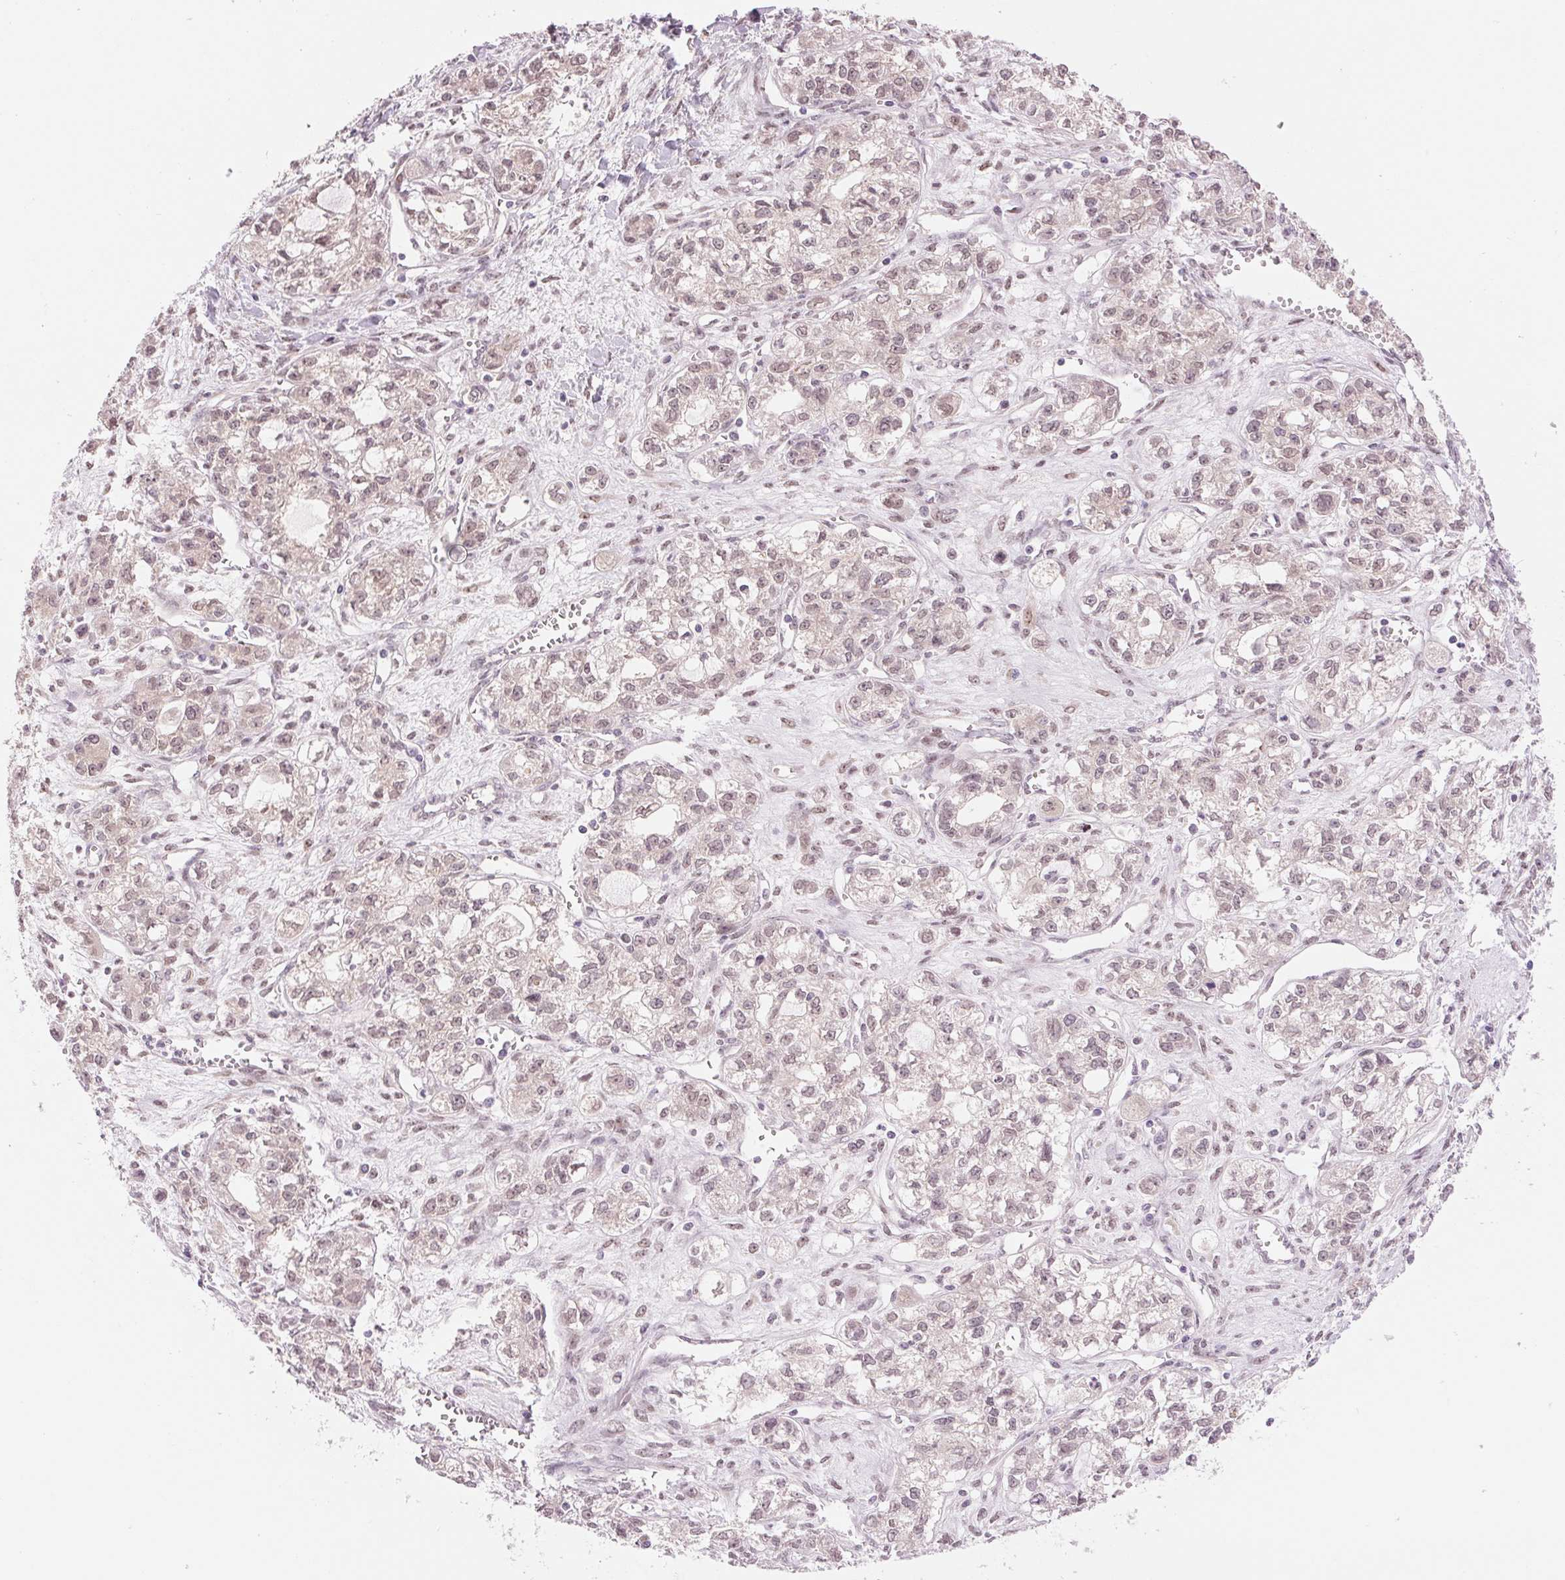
{"staining": {"intensity": "weak", "quantity": "<25%", "location": "nuclear"}, "tissue": "ovarian cancer", "cell_type": "Tumor cells", "image_type": "cancer", "snomed": [{"axis": "morphology", "description": "Carcinoma, endometroid"}, {"axis": "topography", "description": "Ovary"}], "caption": "DAB immunohistochemical staining of ovarian cancer reveals no significant staining in tumor cells.", "gene": "ERI3", "patient": {"sex": "female", "age": 64}}